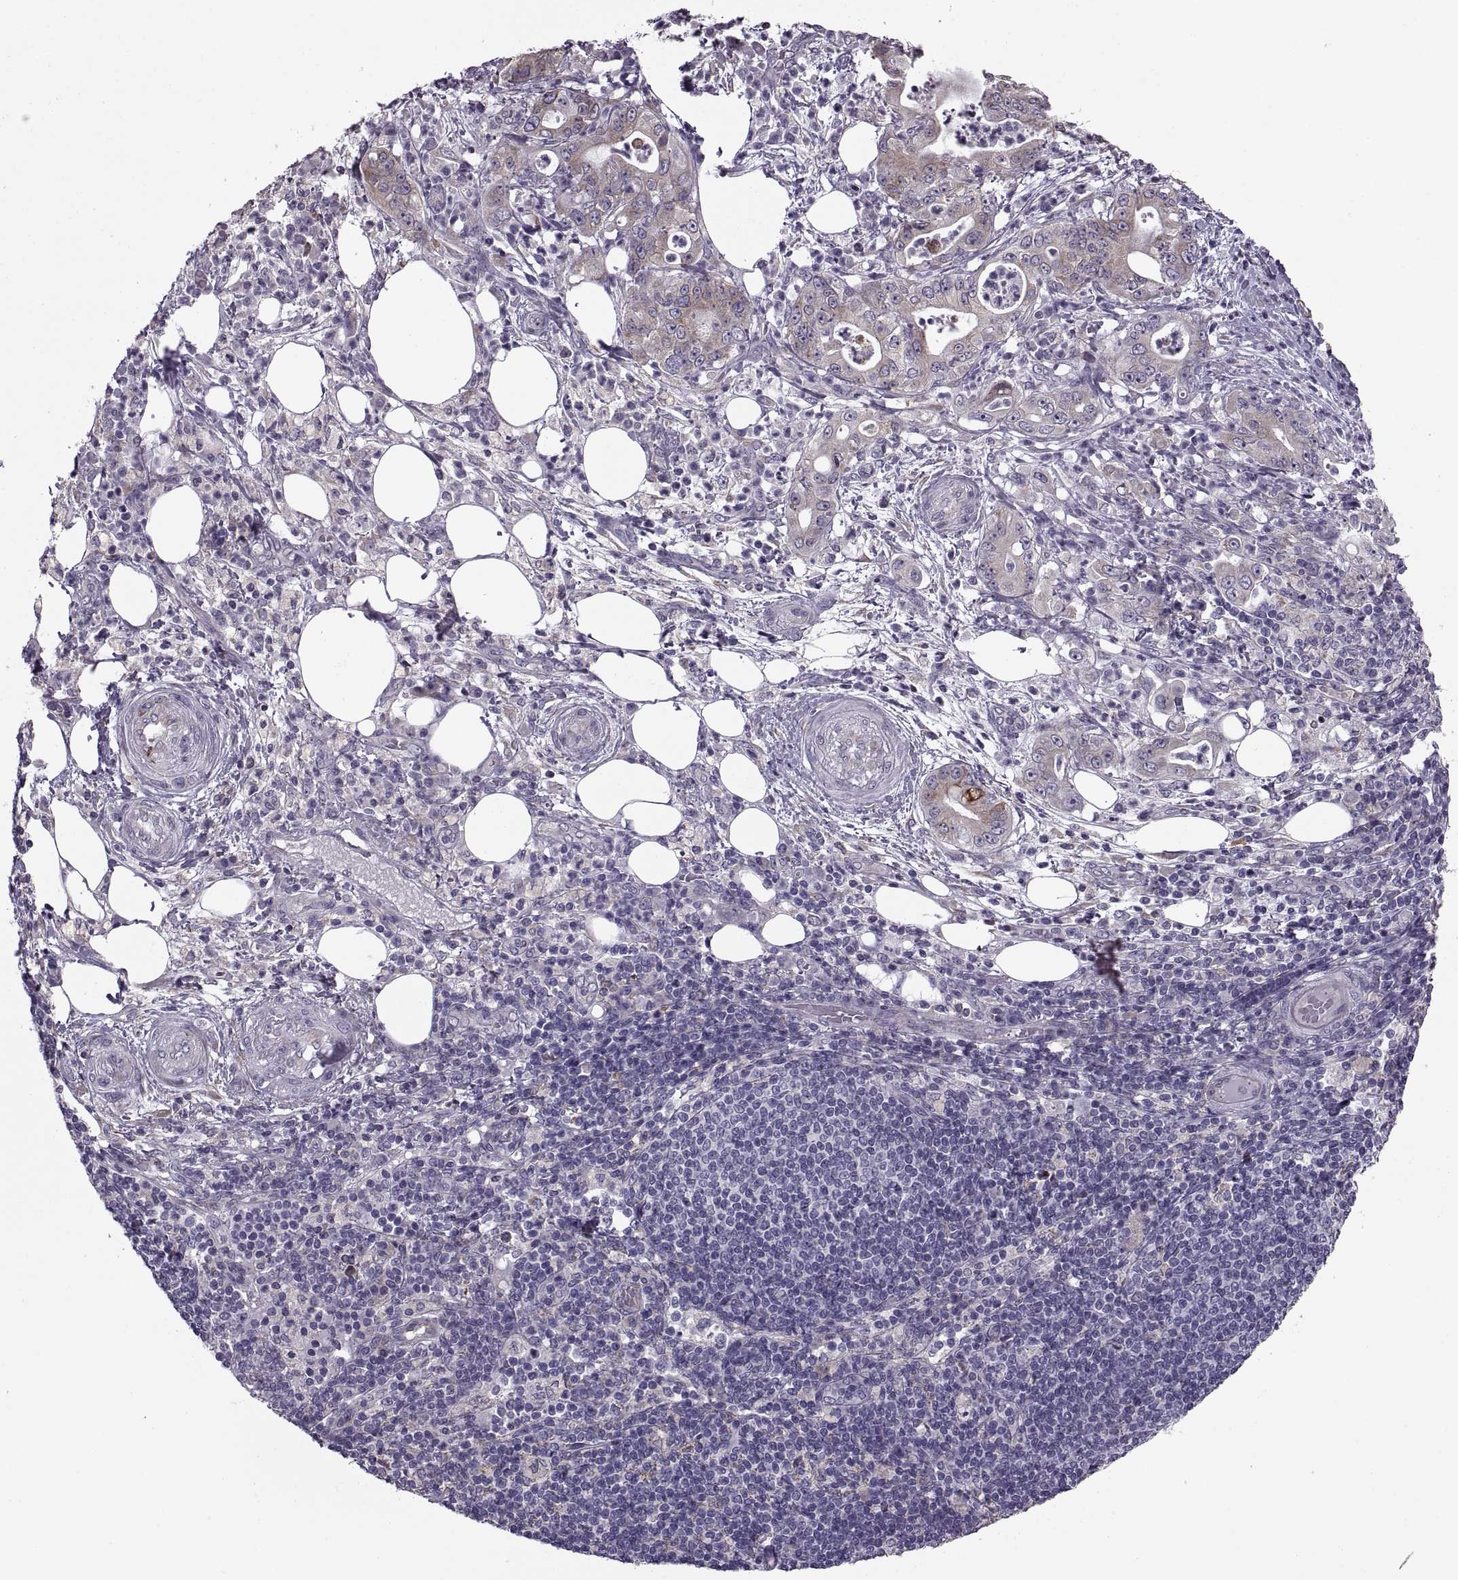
{"staining": {"intensity": "weak", "quantity": "25%-75%", "location": "cytoplasmic/membranous"}, "tissue": "pancreatic cancer", "cell_type": "Tumor cells", "image_type": "cancer", "snomed": [{"axis": "morphology", "description": "Adenocarcinoma, NOS"}, {"axis": "topography", "description": "Pancreas"}], "caption": "Pancreatic cancer (adenocarcinoma) stained with a protein marker displays weak staining in tumor cells.", "gene": "LETM2", "patient": {"sex": "male", "age": 71}}